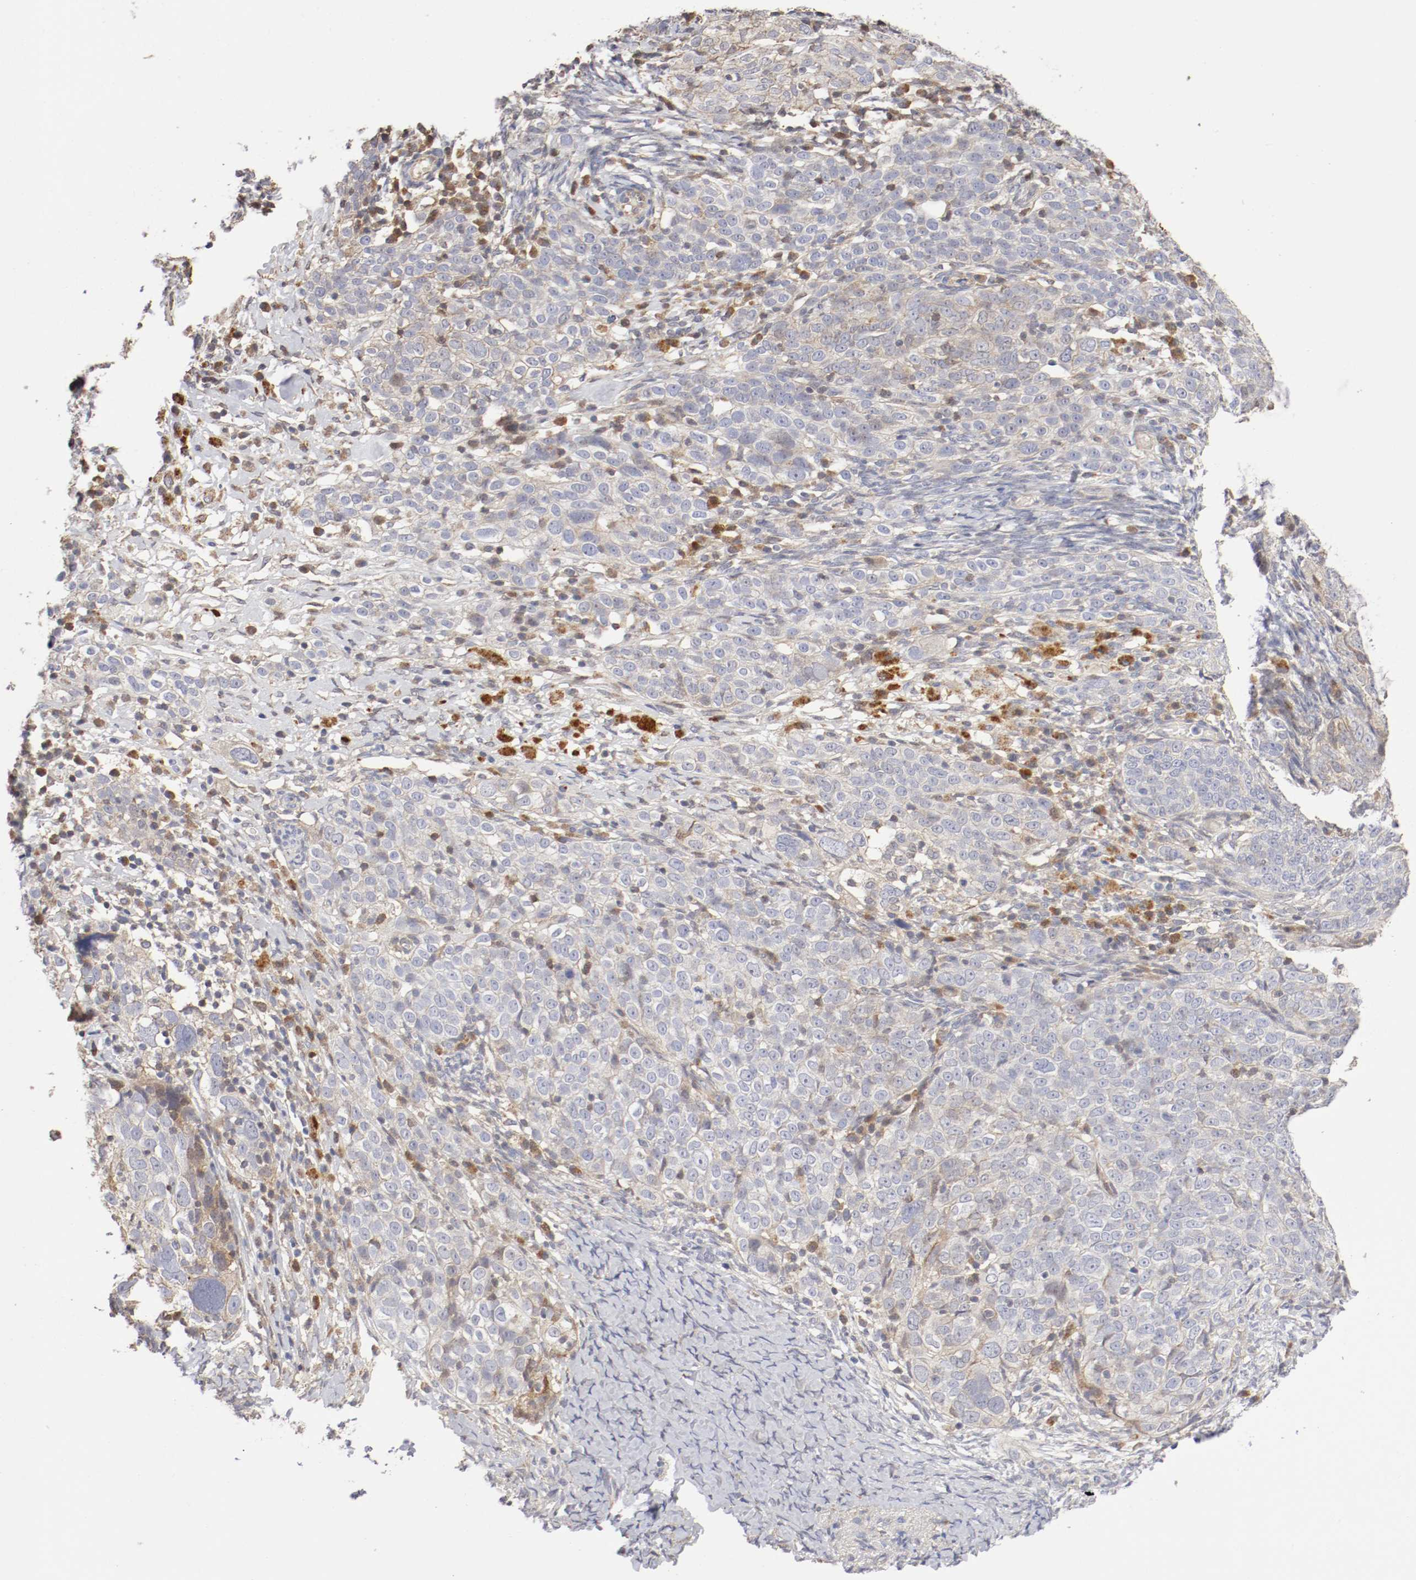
{"staining": {"intensity": "weak", "quantity": "25%-75%", "location": "cytoplasmic/membranous"}, "tissue": "ovarian cancer", "cell_type": "Tumor cells", "image_type": "cancer", "snomed": [{"axis": "morphology", "description": "Normal tissue, NOS"}, {"axis": "morphology", "description": "Cystadenocarcinoma, serous, NOS"}, {"axis": "topography", "description": "Ovary"}], "caption": "Tumor cells display low levels of weak cytoplasmic/membranous positivity in approximately 25%-75% of cells in ovarian cancer (serous cystadenocarcinoma). (Brightfield microscopy of DAB IHC at high magnification).", "gene": "CDK6", "patient": {"sex": "female", "age": 62}}